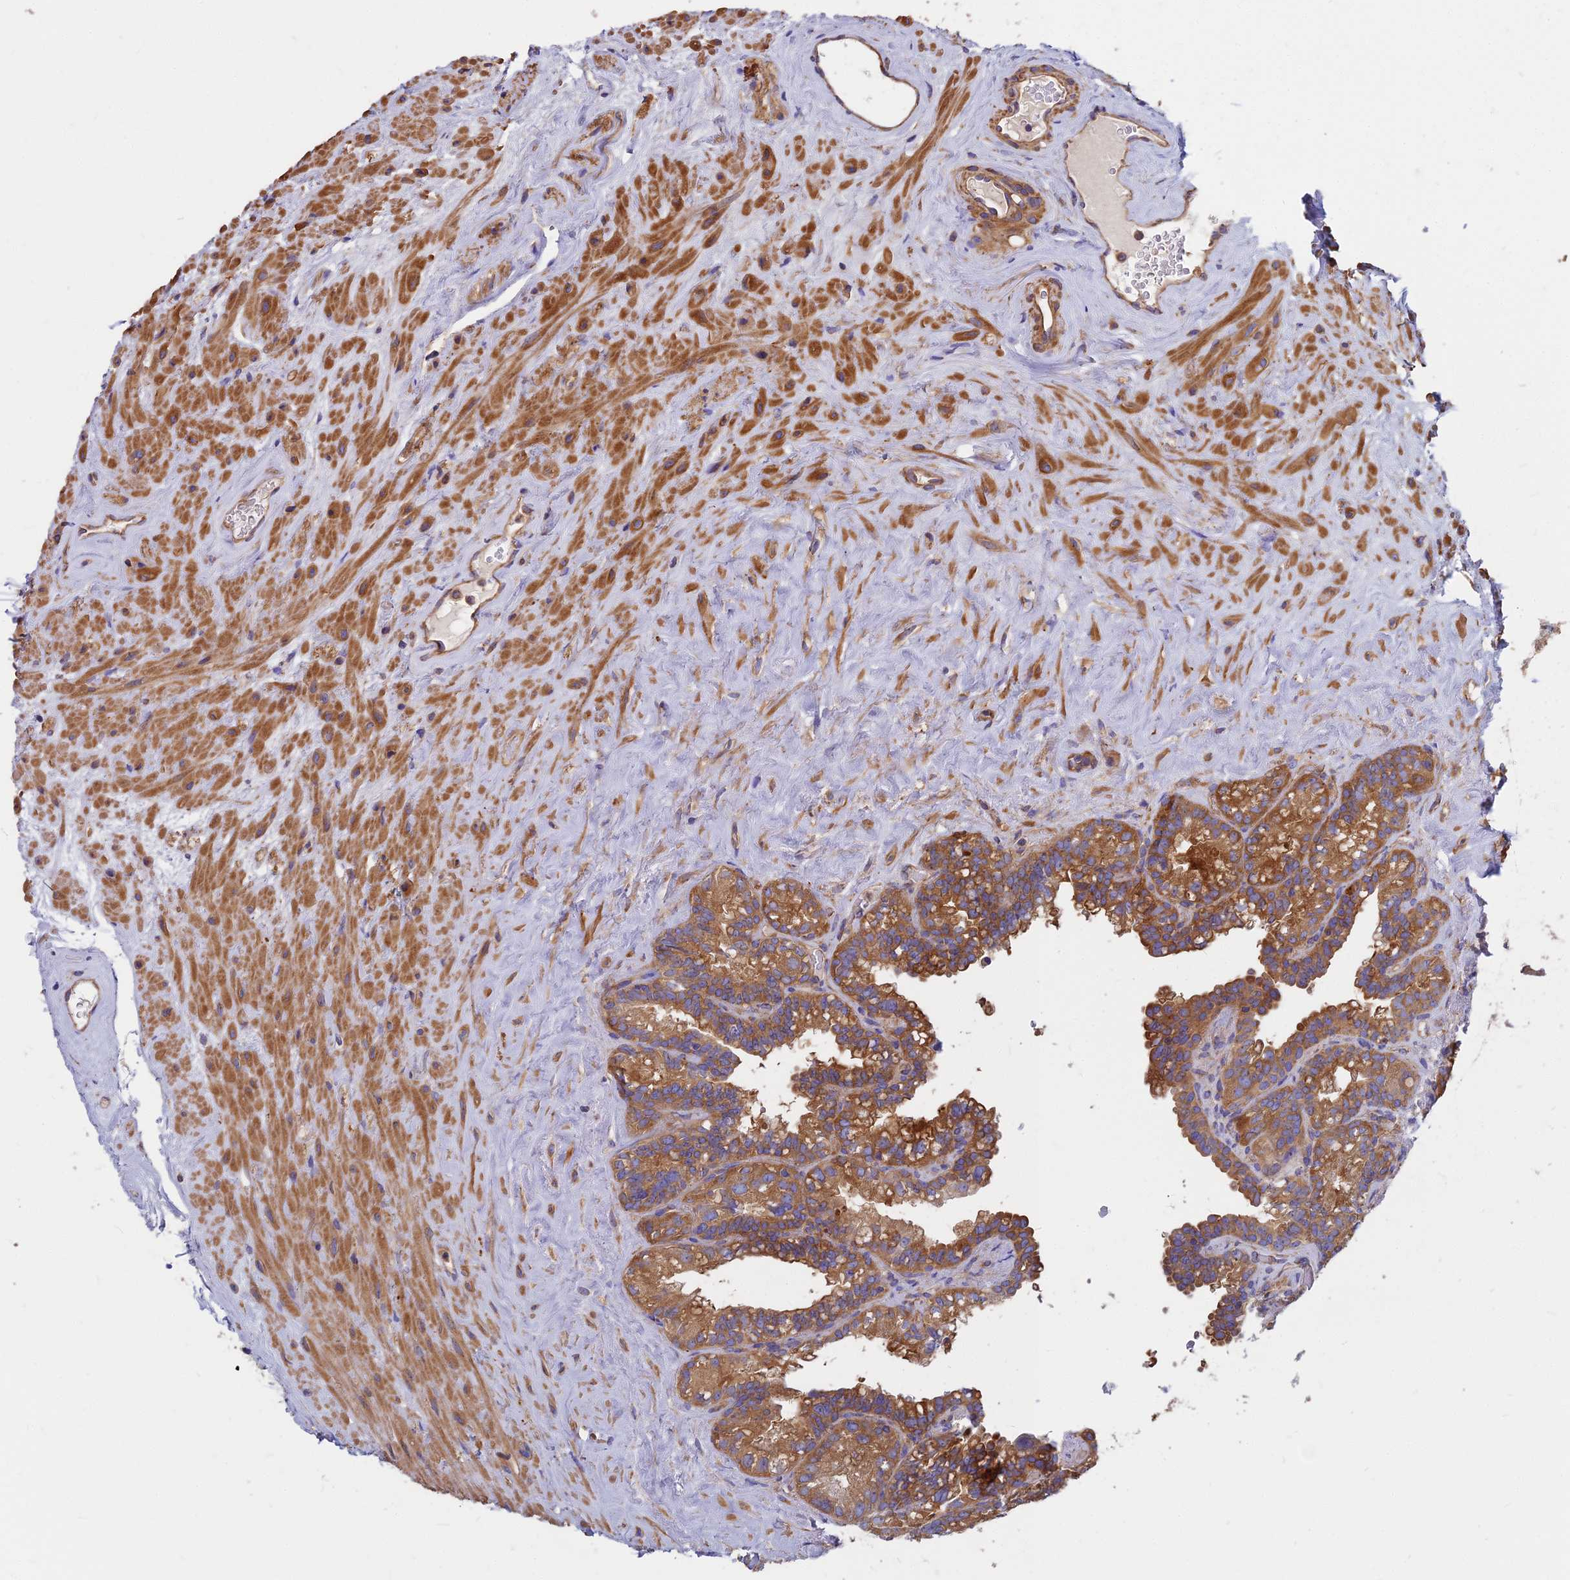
{"staining": {"intensity": "strong", "quantity": ">75%", "location": "cytoplasmic/membranous"}, "tissue": "seminal vesicle", "cell_type": "Glandular cells", "image_type": "normal", "snomed": [{"axis": "morphology", "description": "Normal tissue, NOS"}, {"axis": "topography", "description": "Prostate"}, {"axis": "topography", "description": "Seminal veicle"}], "caption": "Immunohistochemistry histopathology image of normal seminal vesicle: human seminal vesicle stained using IHC reveals high levels of strong protein expression localized specifically in the cytoplasmic/membranous of glandular cells, appearing as a cytoplasmic/membranous brown color.", "gene": "DCTN3", "patient": {"sex": "male", "age": 79}}